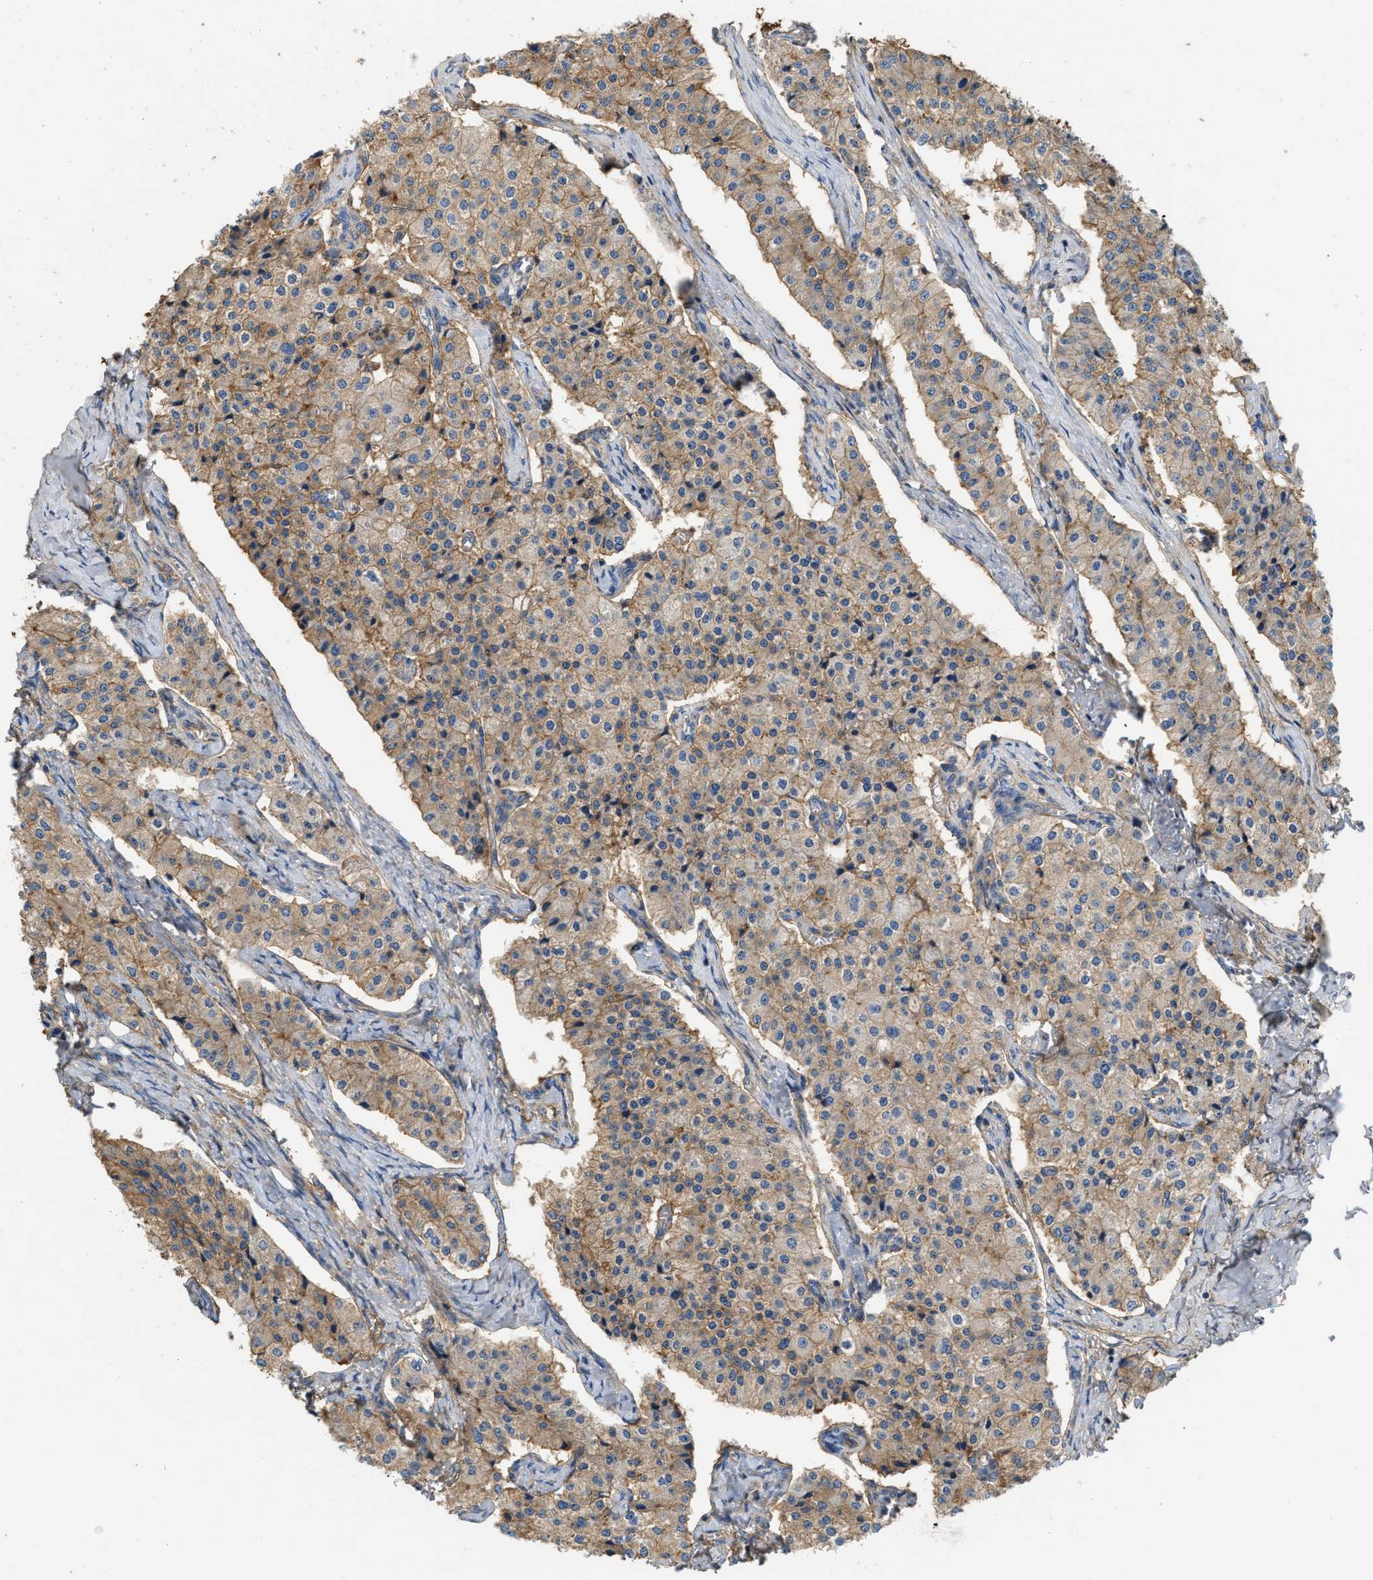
{"staining": {"intensity": "moderate", "quantity": ">75%", "location": "cytoplasmic/membranous"}, "tissue": "carcinoid", "cell_type": "Tumor cells", "image_type": "cancer", "snomed": [{"axis": "morphology", "description": "Carcinoid, malignant, NOS"}, {"axis": "topography", "description": "Colon"}], "caption": "Immunohistochemistry (IHC) image of neoplastic tissue: carcinoid (malignant) stained using immunohistochemistry (IHC) demonstrates medium levels of moderate protein expression localized specifically in the cytoplasmic/membranous of tumor cells, appearing as a cytoplasmic/membranous brown color.", "gene": "GNB4", "patient": {"sex": "female", "age": 52}}